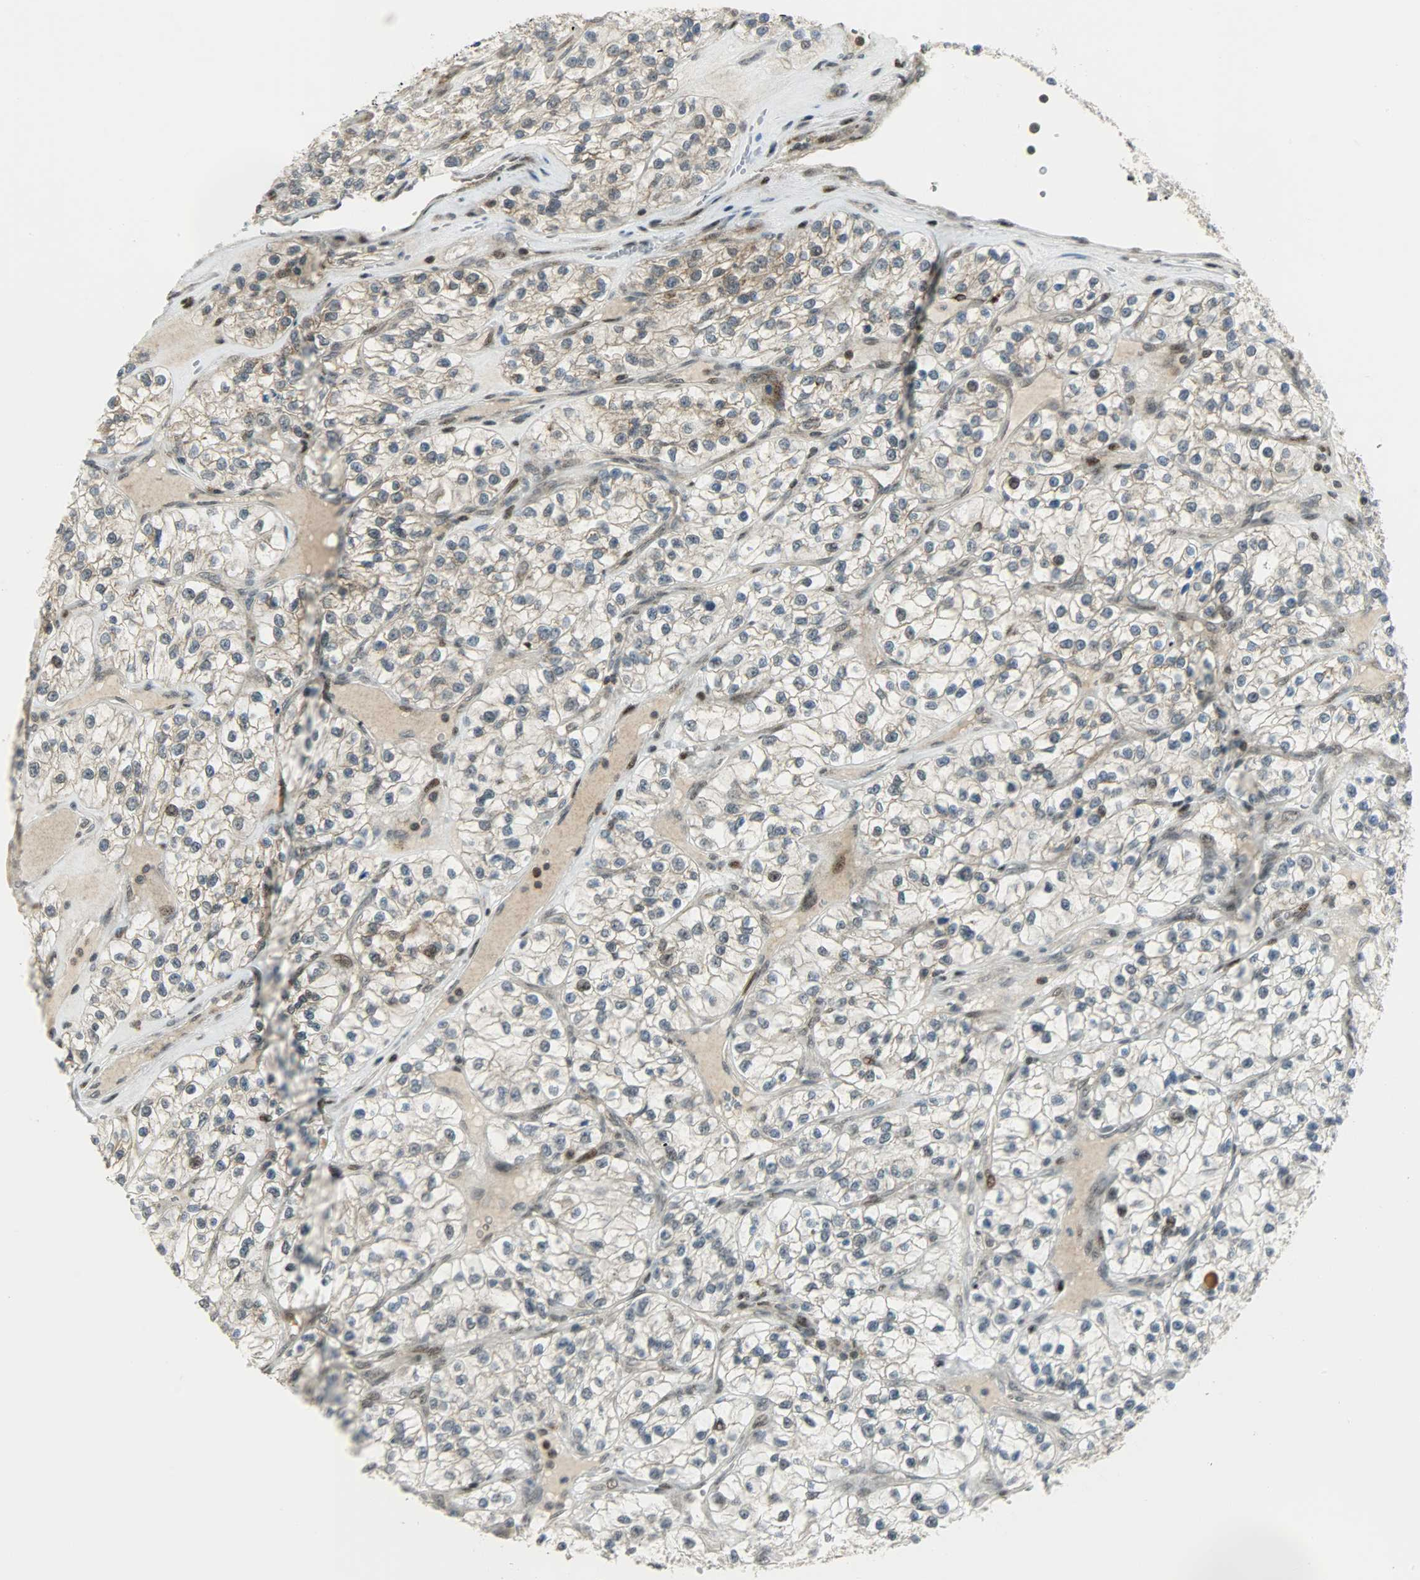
{"staining": {"intensity": "weak", "quantity": "<25%", "location": "cytoplasmic/membranous"}, "tissue": "renal cancer", "cell_type": "Tumor cells", "image_type": "cancer", "snomed": [{"axis": "morphology", "description": "Adenocarcinoma, NOS"}, {"axis": "topography", "description": "Kidney"}], "caption": "This is an IHC micrograph of renal cancer (adenocarcinoma). There is no staining in tumor cells.", "gene": "IL15", "patient": {"sex": "female", "age": 57}}